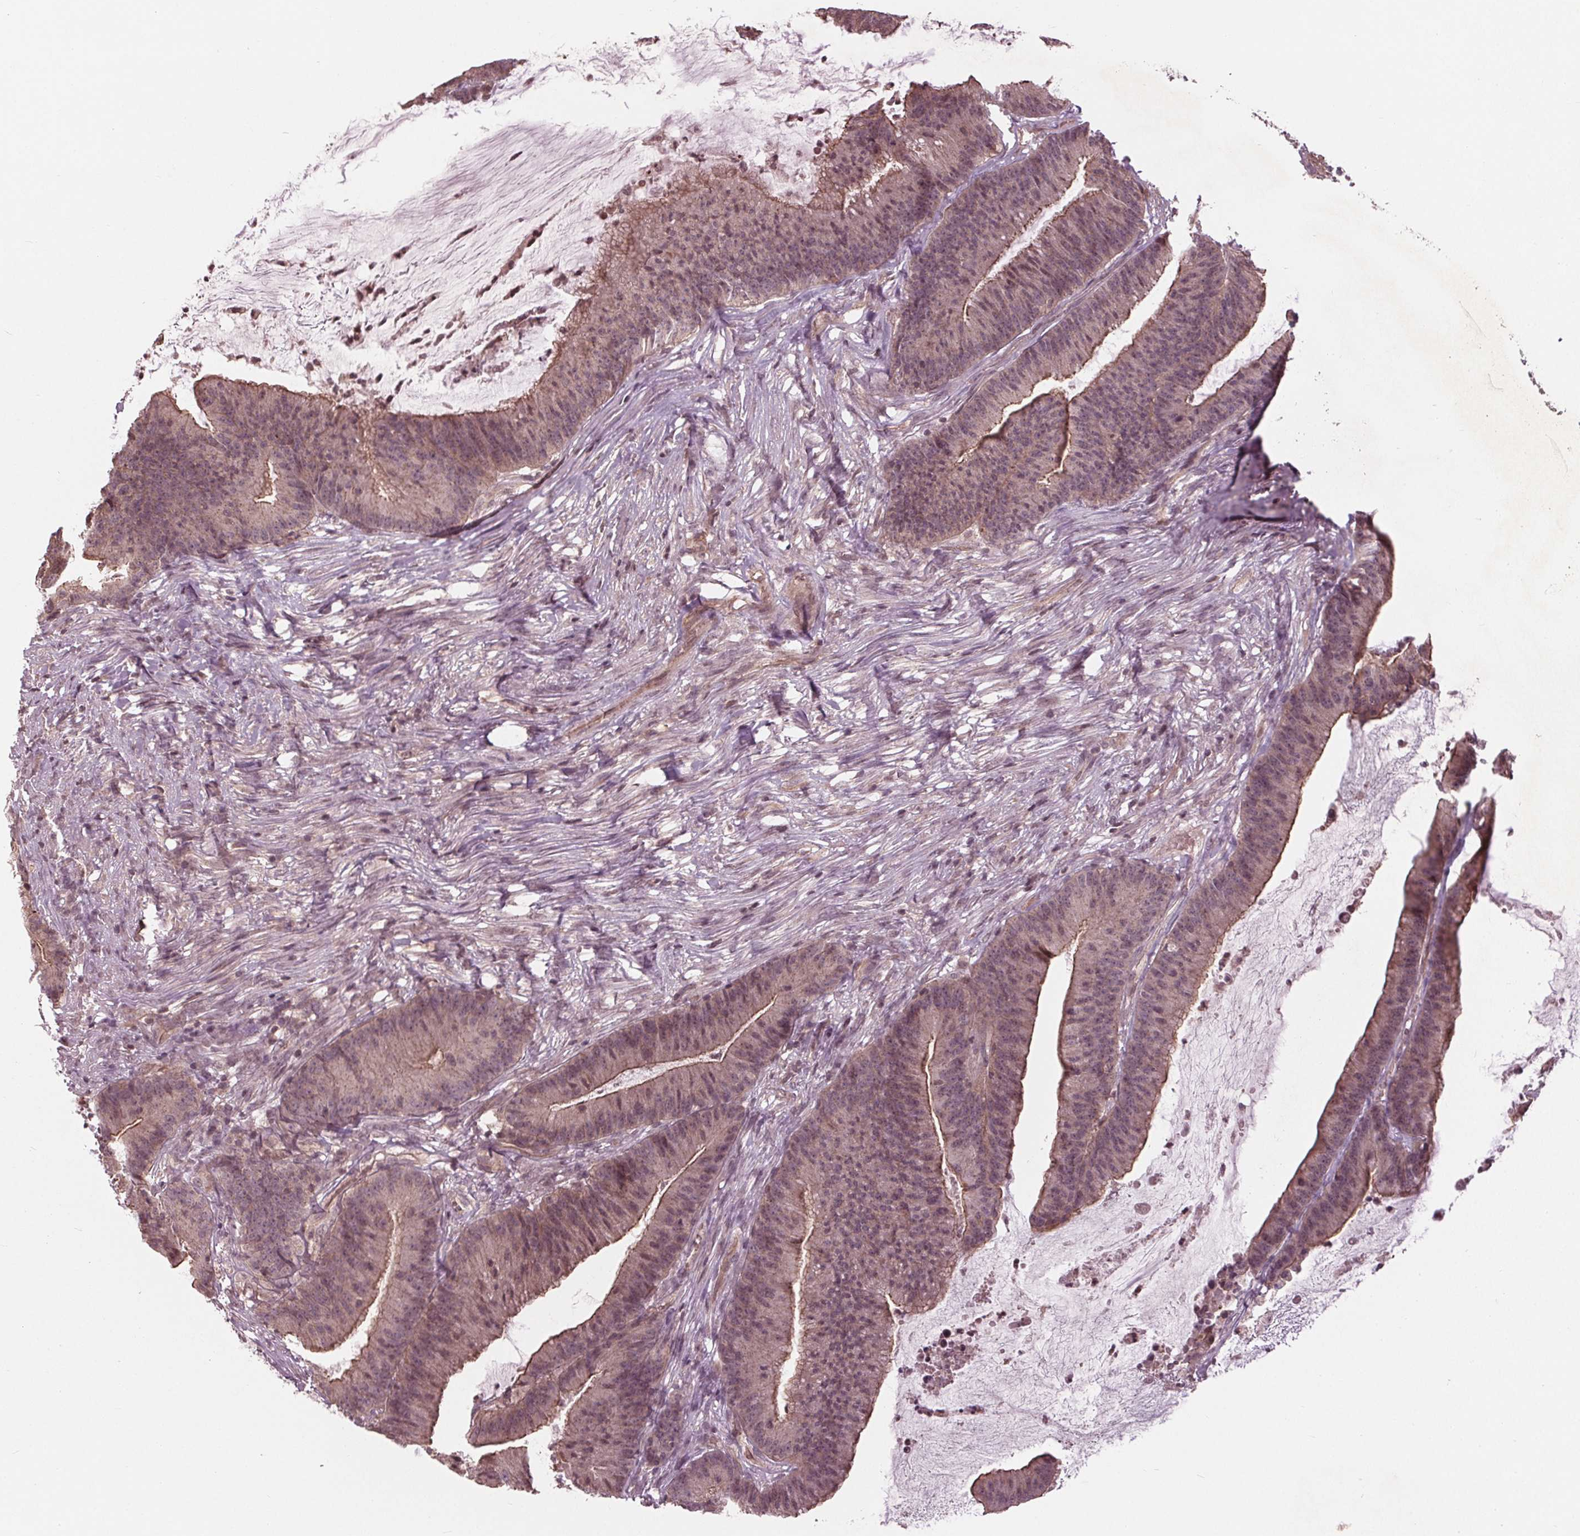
{"staining": {"intensity": "moderate", "quantity": "<25%", "location": "cytoplasmic/membranous"}, "tissue": "colorectal cancer", "cell_type": "Tumor cells", "image_type": "cancer", "snomed": [{"axis": "morphology", "description": "Adenocarcinoma, NOS"}, {"axis": "topography", "description": "Colon"}], "caption": "High-power microscopy captured an IHC histopathology image of adenocarcinoma (colorectal), revealing moderate cytoplasmic/membranous expression in about <25% of tumor cells.", "gene": "BTBD1", "patient": {"sex": "female", "age": 78}}